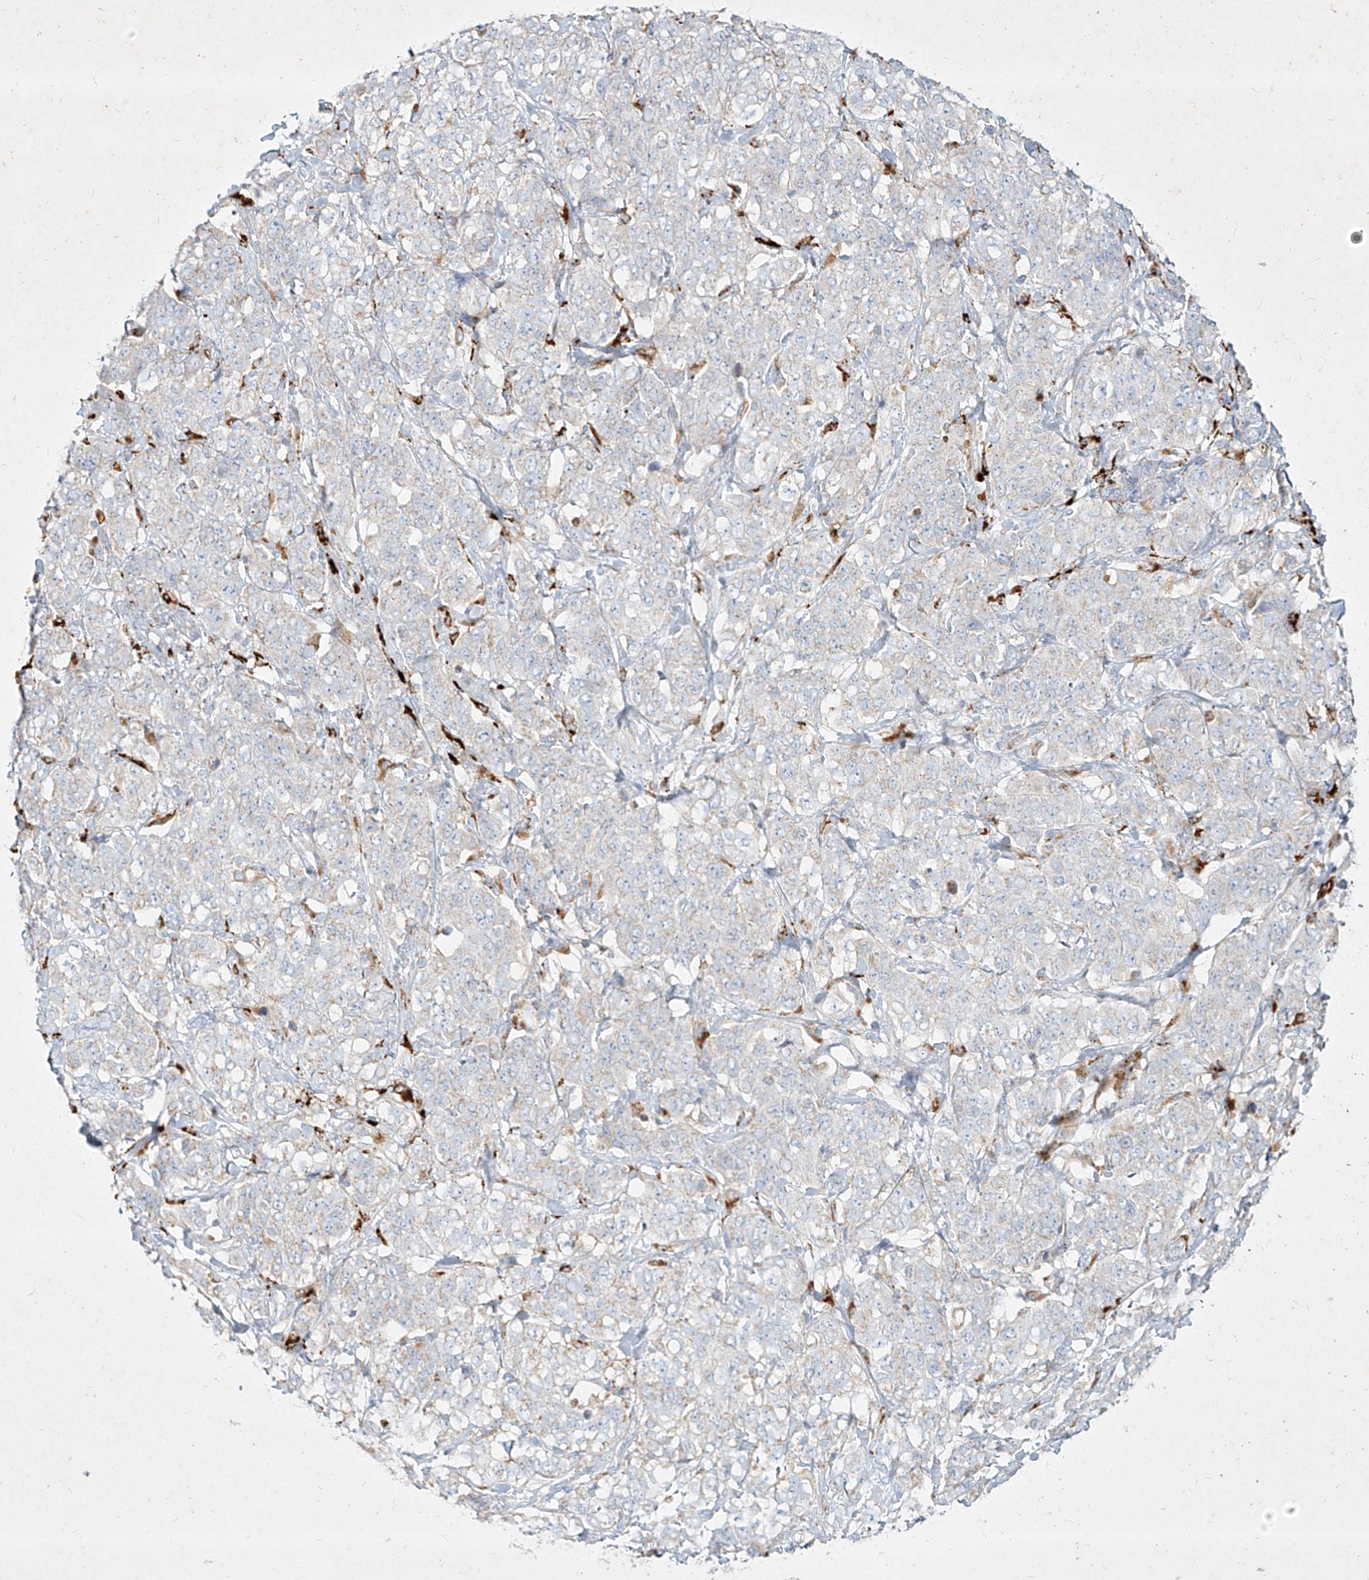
{"staining": {"intensity": "negative", "quantity": "none", "location": "none"}, "tissue": "stomach cancer", "cell_type": "Tumor cells", "image_type": "cancer", "snomed": [{"axis": "morphology", "description": "Adenocarcinoma, NOS"}, {"axis": "topography", "description": "Stomach"}], "caption": "A micrograph of human adenocarcinoma (stomach) is negative for staining in tumor cells. (DAB immunohistochemistry (IHC) with hematoxylin counter stain).", "gene": "MTX2", "patient": {"sex": "male", "age": 48}}